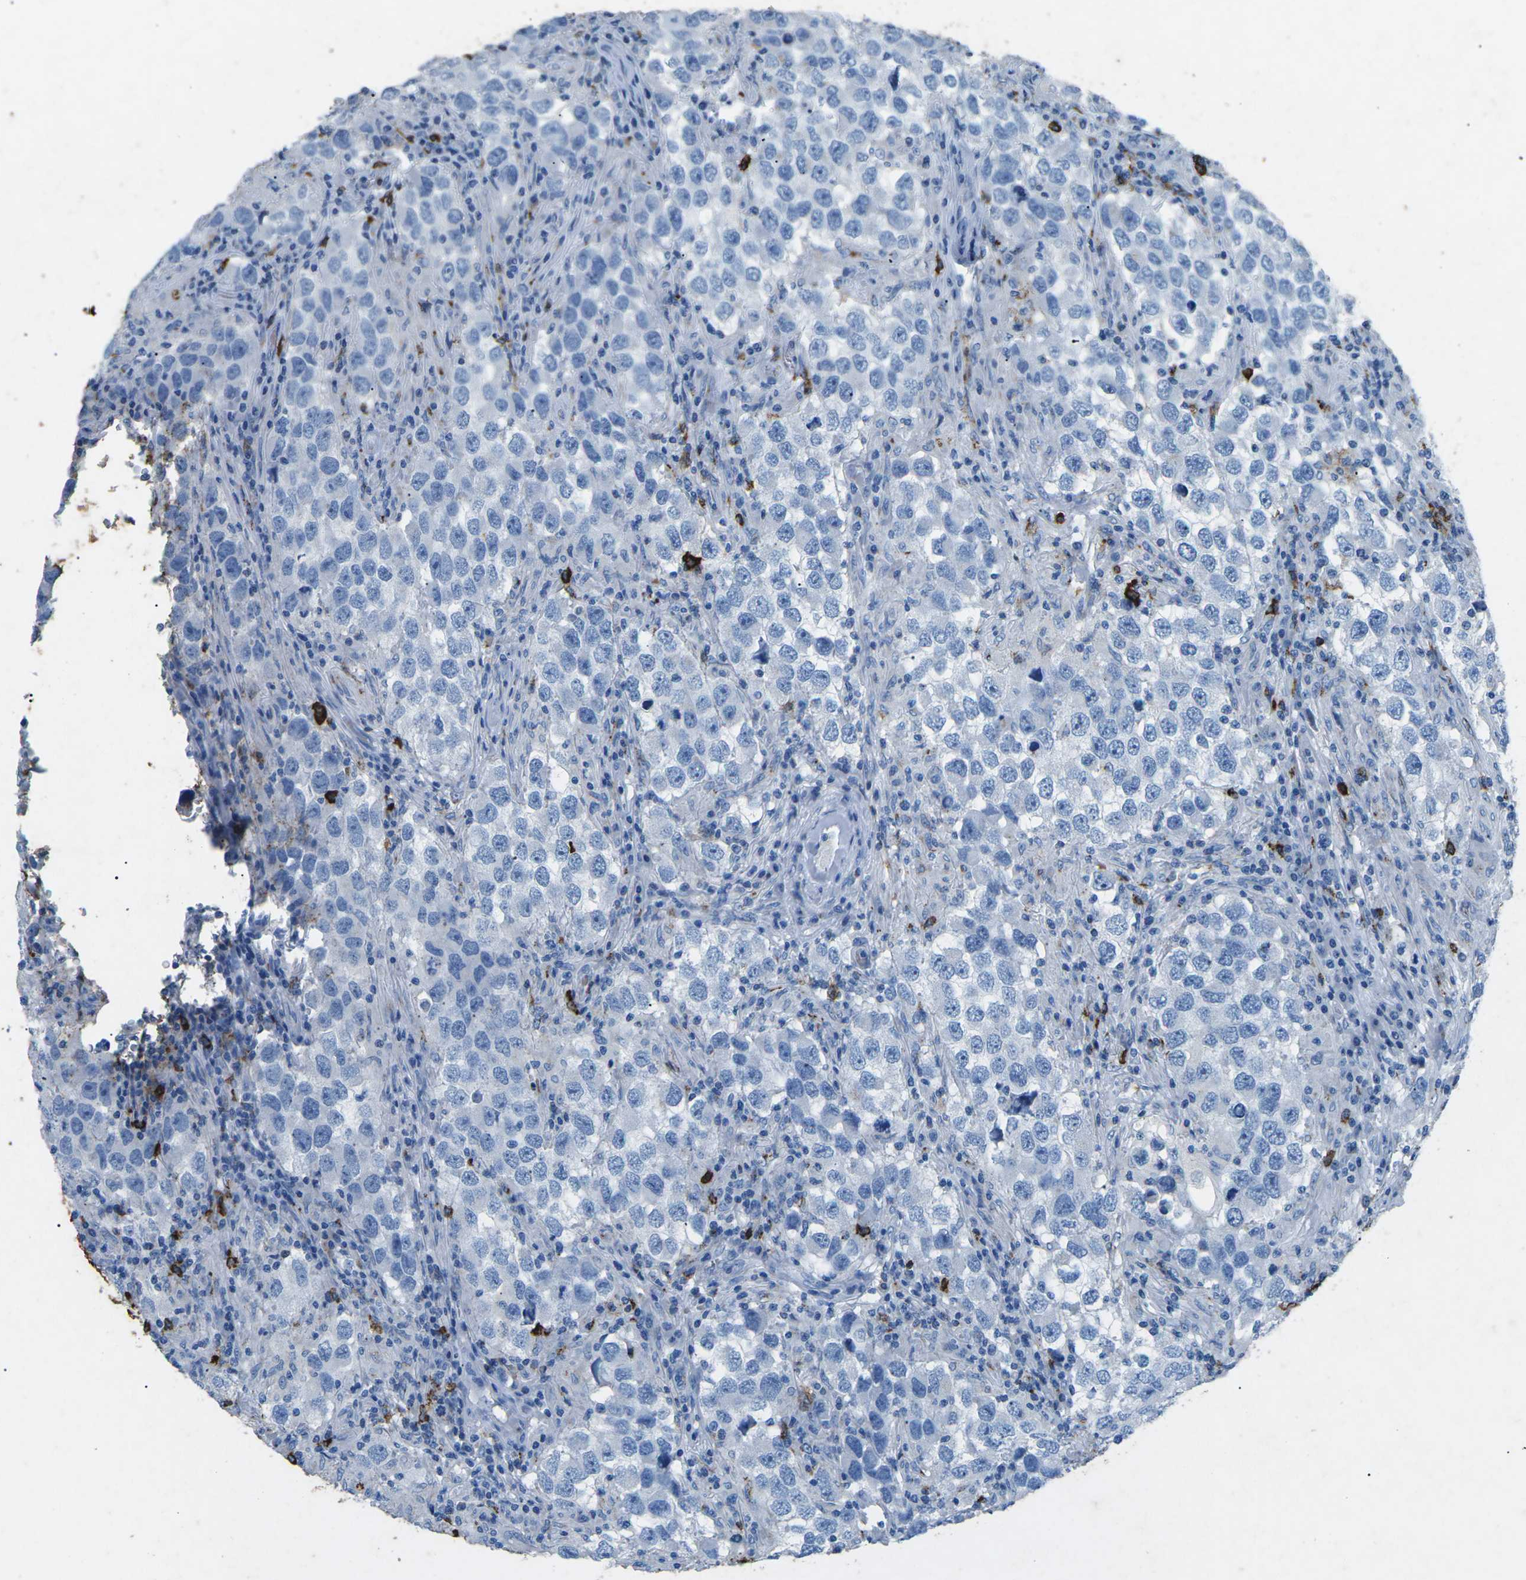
{"staining": {"intensity": "negative", "quantity": "none", "location": "none"}, "tissue": "testis cancer", "cell_type": "Tumor cells", "image_type": "cancer", "snomed": [{"axis": "morphology", "description": "Carcinoma, Embryonal, NOS"}, {"axis": "topography", "description": "Testis"}], "caption": "Immunohistochemical staining of testis cancer (embryonal carcinoma) displays no significant positivity in tumor cells.", "gene": "CTAGE1", "patient": {"sex": "male", "age": 21}}